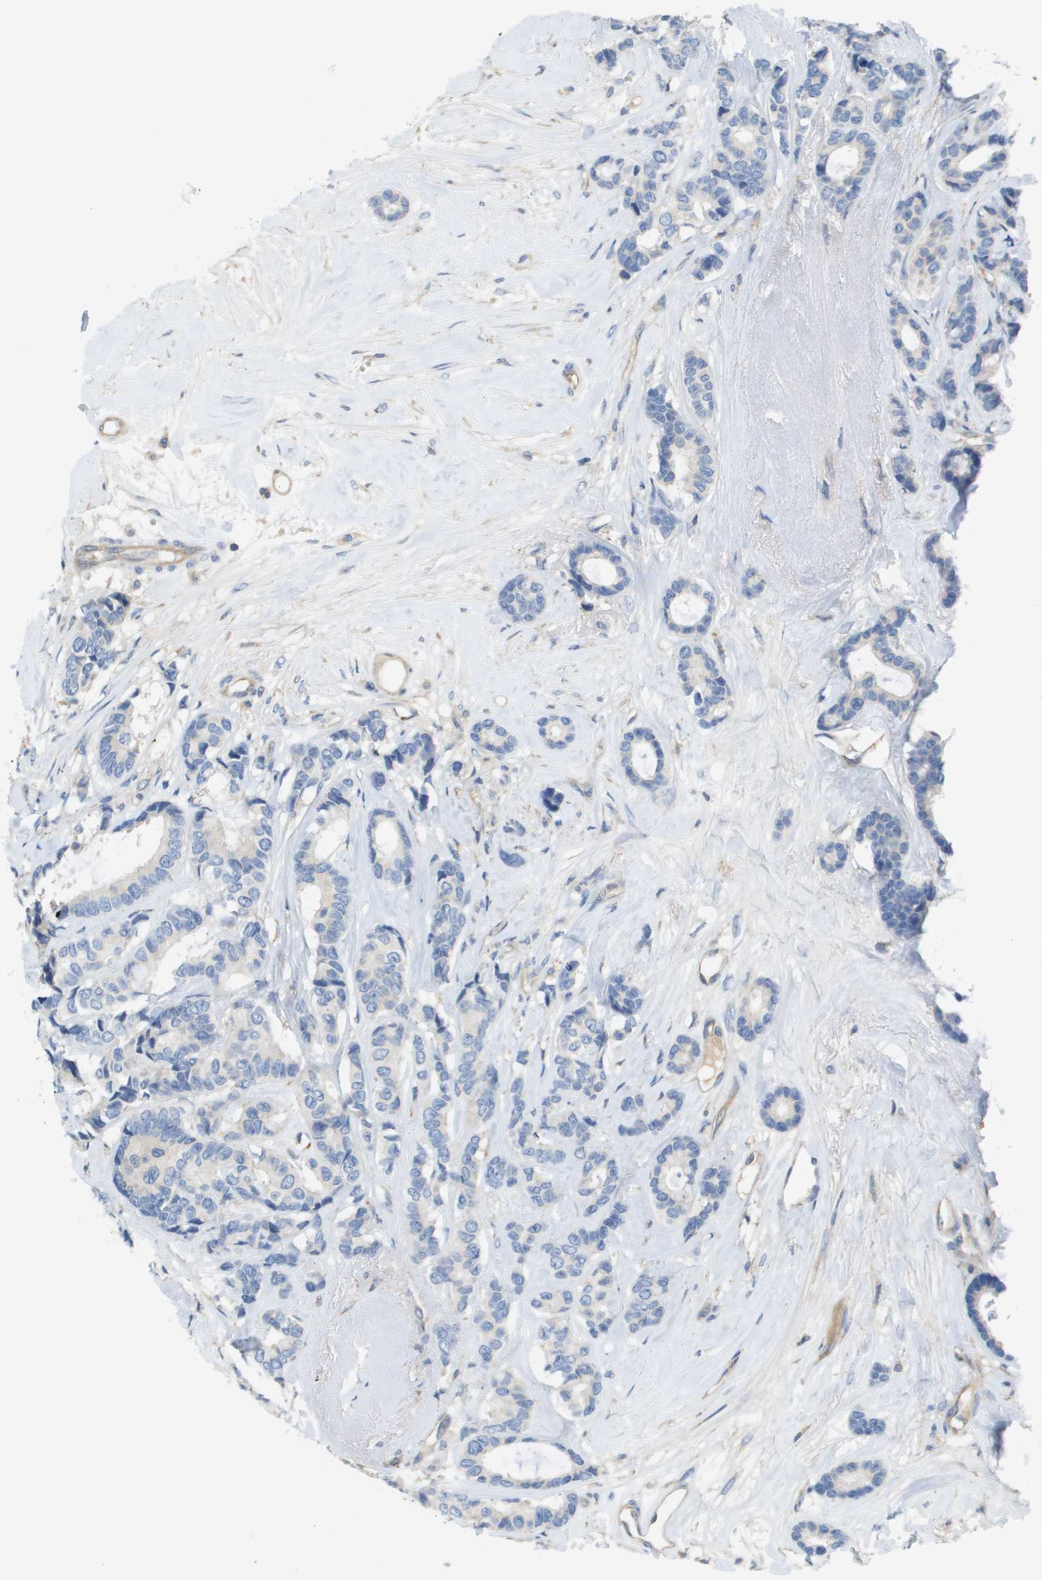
{"staining": {"intensity": "negative", "quantity": "none", "location": "none"}, "tissue": "breast cancer", "cell_type": "Tumor cells", "image_type": "cancer", "snomed": [{"axis": "morphology", "description": "Duct carcinoma"}, {"axis": "topography", "description": "Breast"}], "caption": "IHC photomicrograph of invasive ductal carcinoma (breast) stained for a protein (brown), which demonstrates no expression in tumor cells.", "gene": "CASP10", "patient": {"sex": "female", "age": 87}}